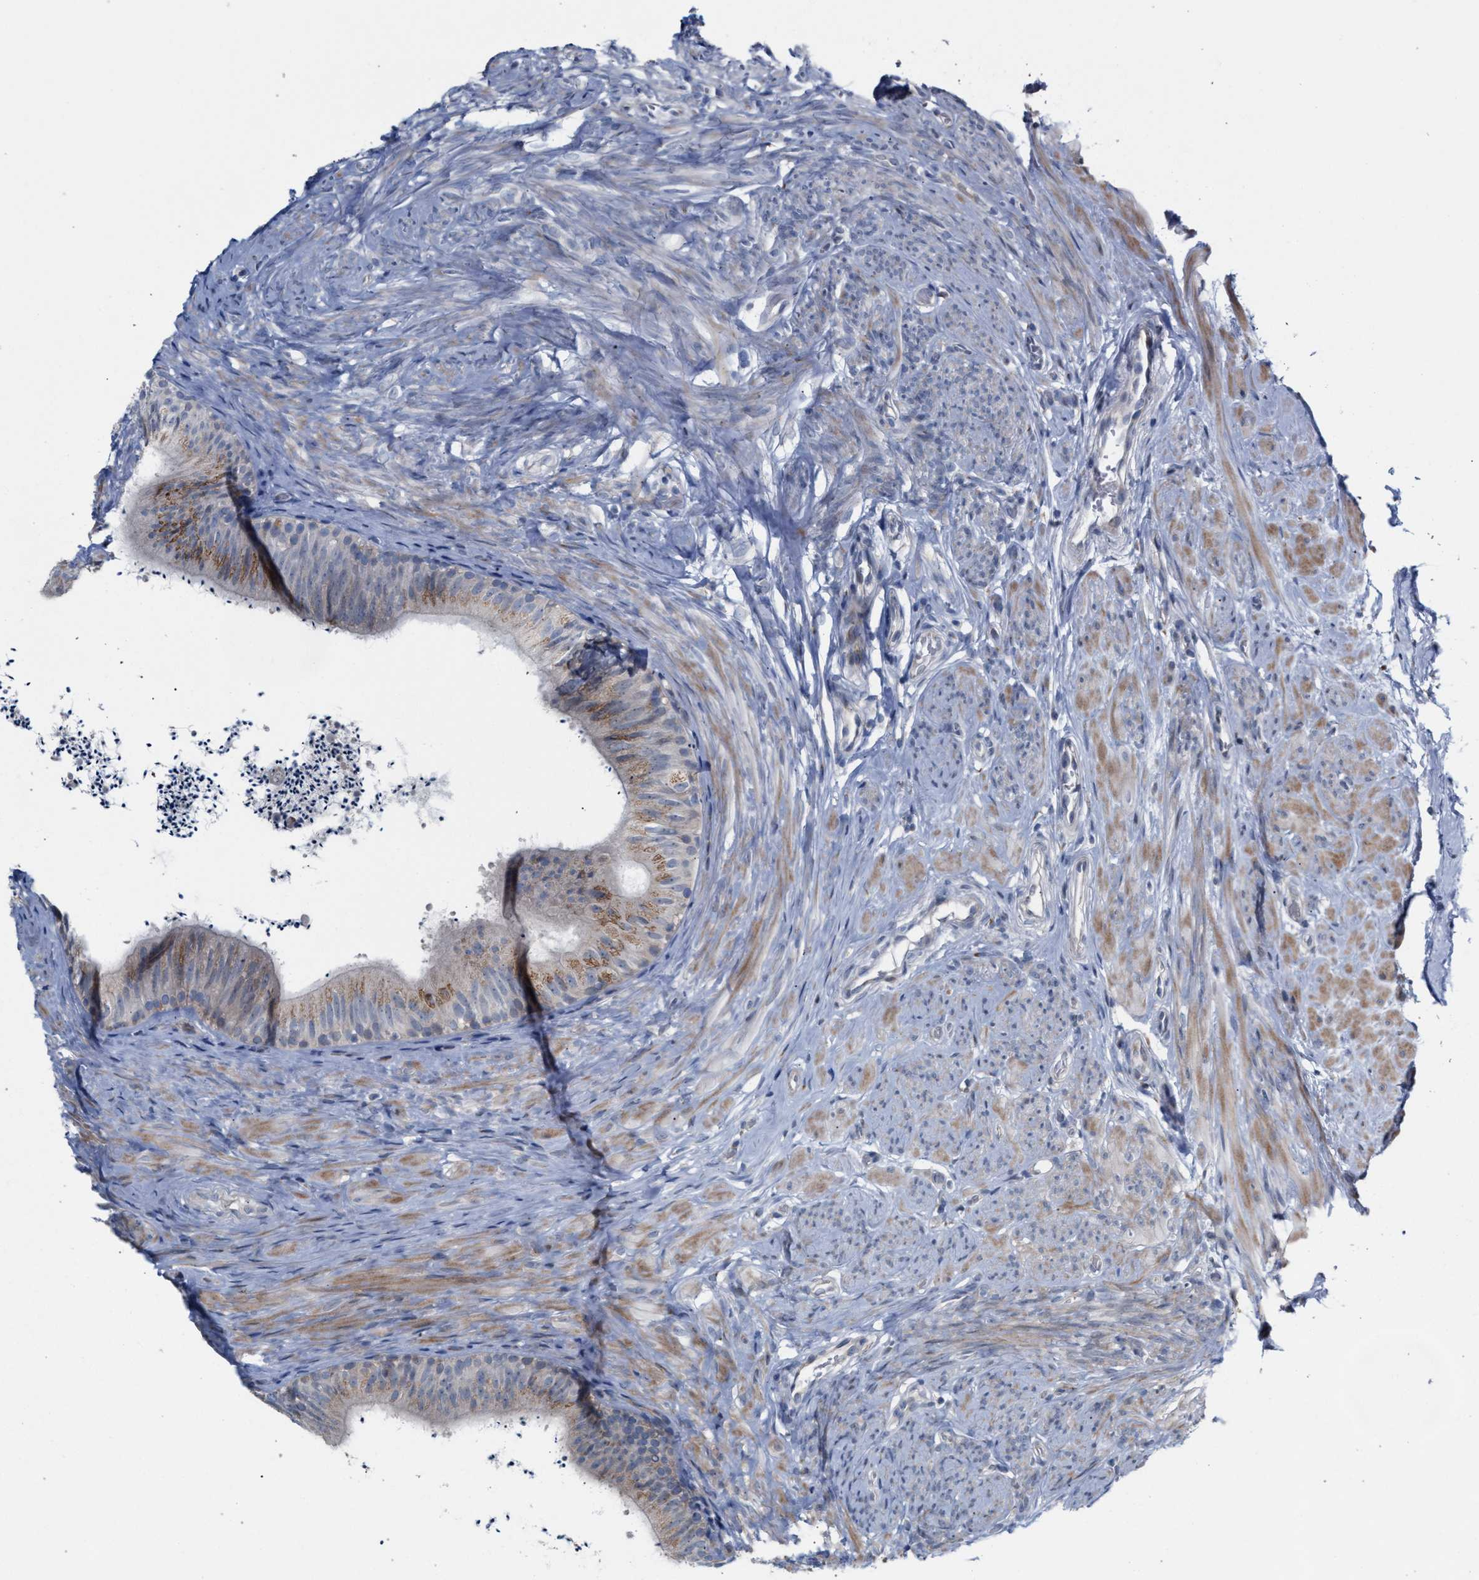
{"staining": {"intensity": "weak", "quantity": ">75%", "location": "cytoplasmic/membranous"}, "tissue": "epididymis", "cell_type": "Glandular cells", "image_type": "normal", "snomed": [{"axis": "morphology", "description": "Normal tissue, NOS"}, {"axis": "topography", "description": "Epididymis"}], "caption": "Glandular cells exhibit low levels of weak cytoplasmic/membranous expression in approximately >75% of cells in normal epididymis. The staining is performed using DAB (3,3'-diaminobenzidine) brown chromogen to label protein expression. The nuclei are counter-stained blue using hematoxylin.", "gene": "RNF135", "patient": {"sex": "male", "age": 56}}